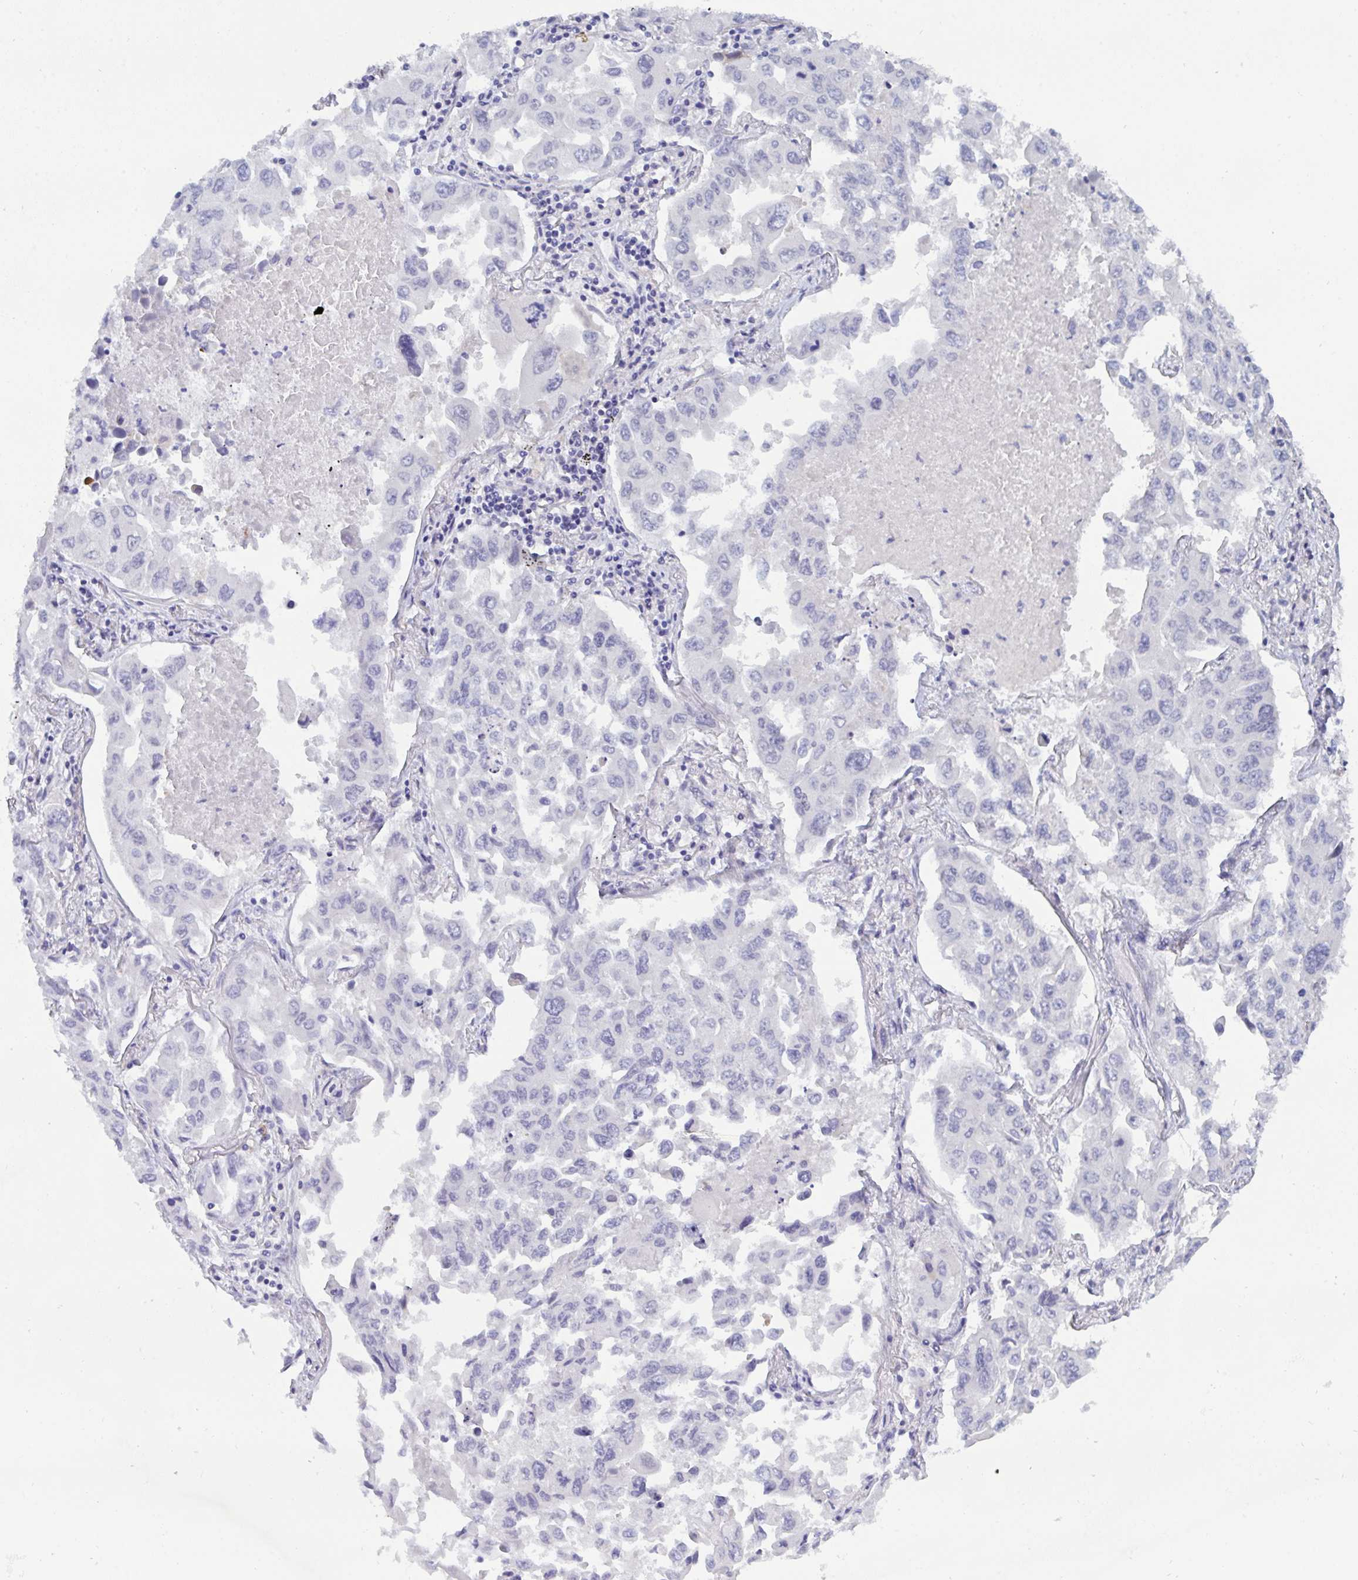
{"staining": {"intensity": "negative", "quantity": "none", "location": "none"}, "tissue": "lung cancer", "cell_type": "Tumor cells", "image_type": "cancer", "snomed": [{"axis": "morphology", "description": "Adenocarcinoma, NOS"}, {"axis": "topography", "description": "Lung"}], "caption": "Lung cancer (adenocarcinoma) was stained to show a protein in brown. There is no significant staining in tumor cells.", "gene": "SERPINB13", "patient": {"sex": "male", "age": 64}}